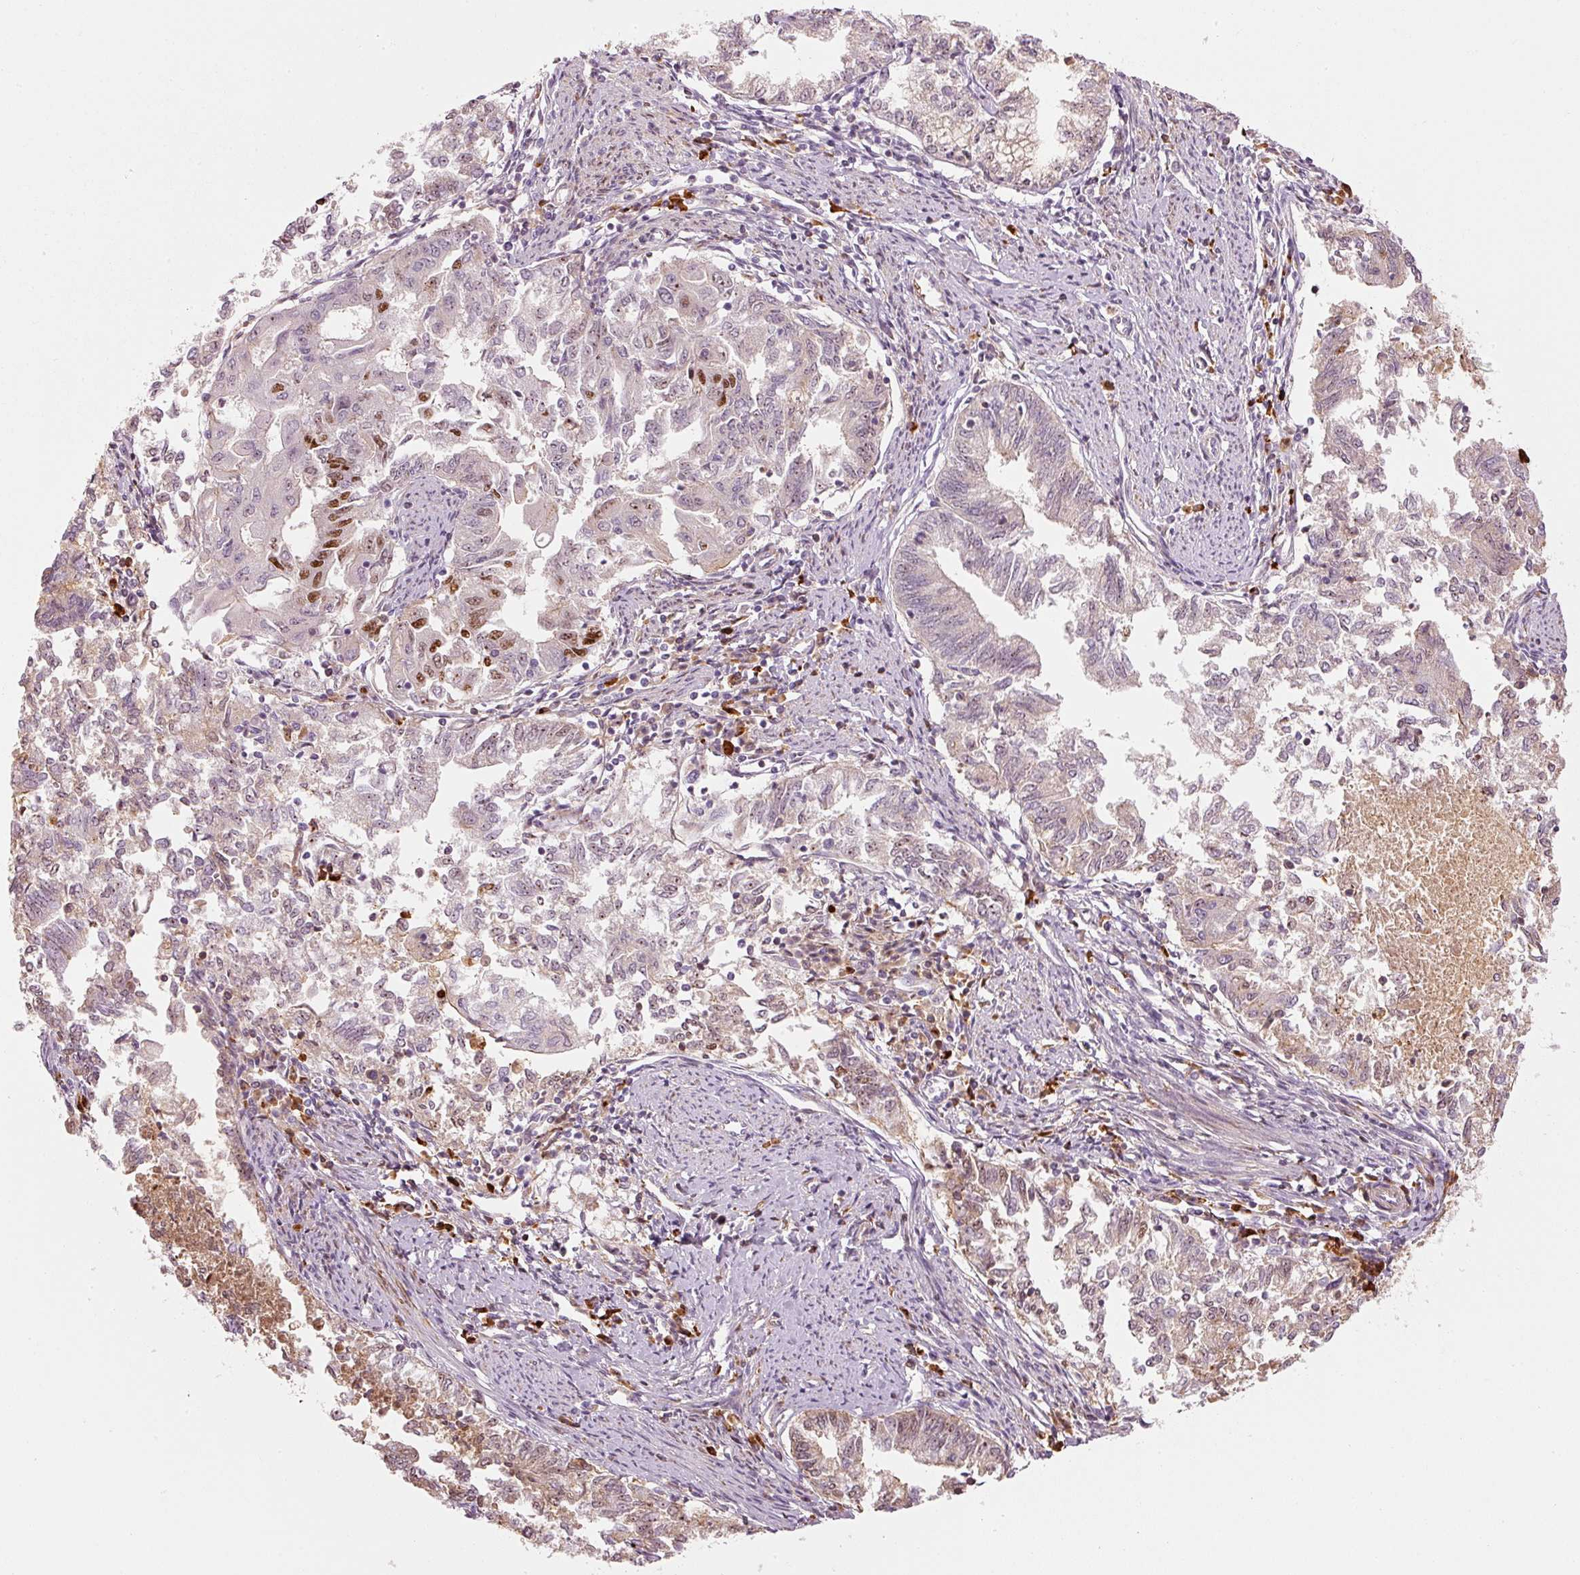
{"staining": {"intensity": "moderate", "quantity": "<25%", "location": "nuclear"}, "tissue": "endometrial cancer", "cell_type": "Tumor cells", "image_type": "cancer", "snomed": [{"axis": "morphology", "description": "Adenocarcinoma, NOS"}, {"axis": "topography", "description": "Endometrium"}], "caption": "Endometrial cancer stained with DAB immunohistochemistry displays low levels of moderate nuclear staining in about <25% of tumor cells.", "gene": "VCAM1", "patient": {"sex": "female", "age": 79}}